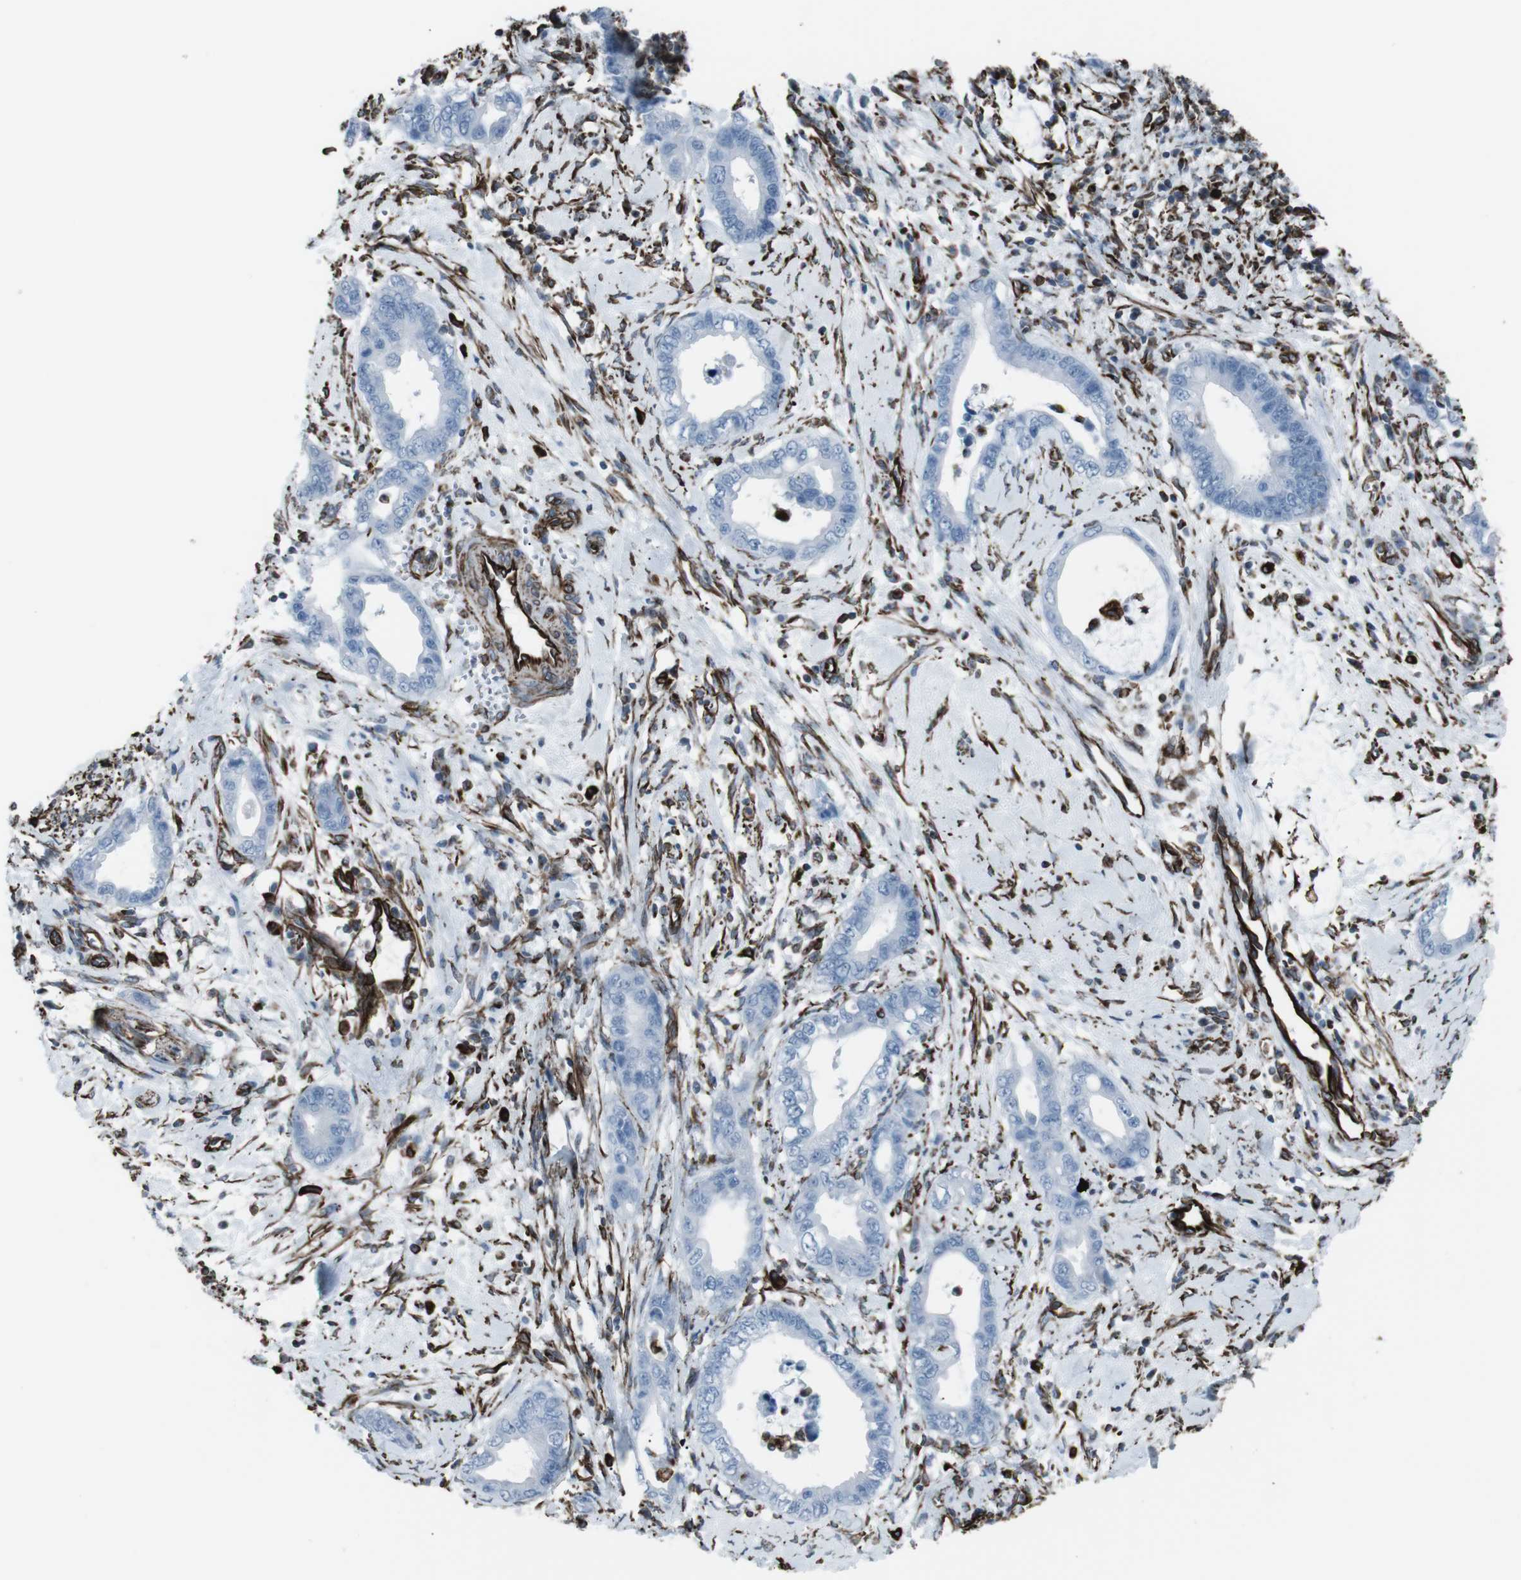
{"staining": {"intensity": "negative", "quantity": "none", "location": "none"}, "tissue": "cervical cancer", "cell_type": "Tumor cells", "image_type": "cancer", "snomed": [{"axis": "morphology", "description": "Adenocarcinoma, NOS"}, {"axis": "topography", "description": "Cervix"}], "caption": "A micrograph of human cervical cancer (adenocarcinoma) is negative for staining in tumor cells.", "gene": "ZDHHC6", "patient": {"sex": "female", "age": 44}}